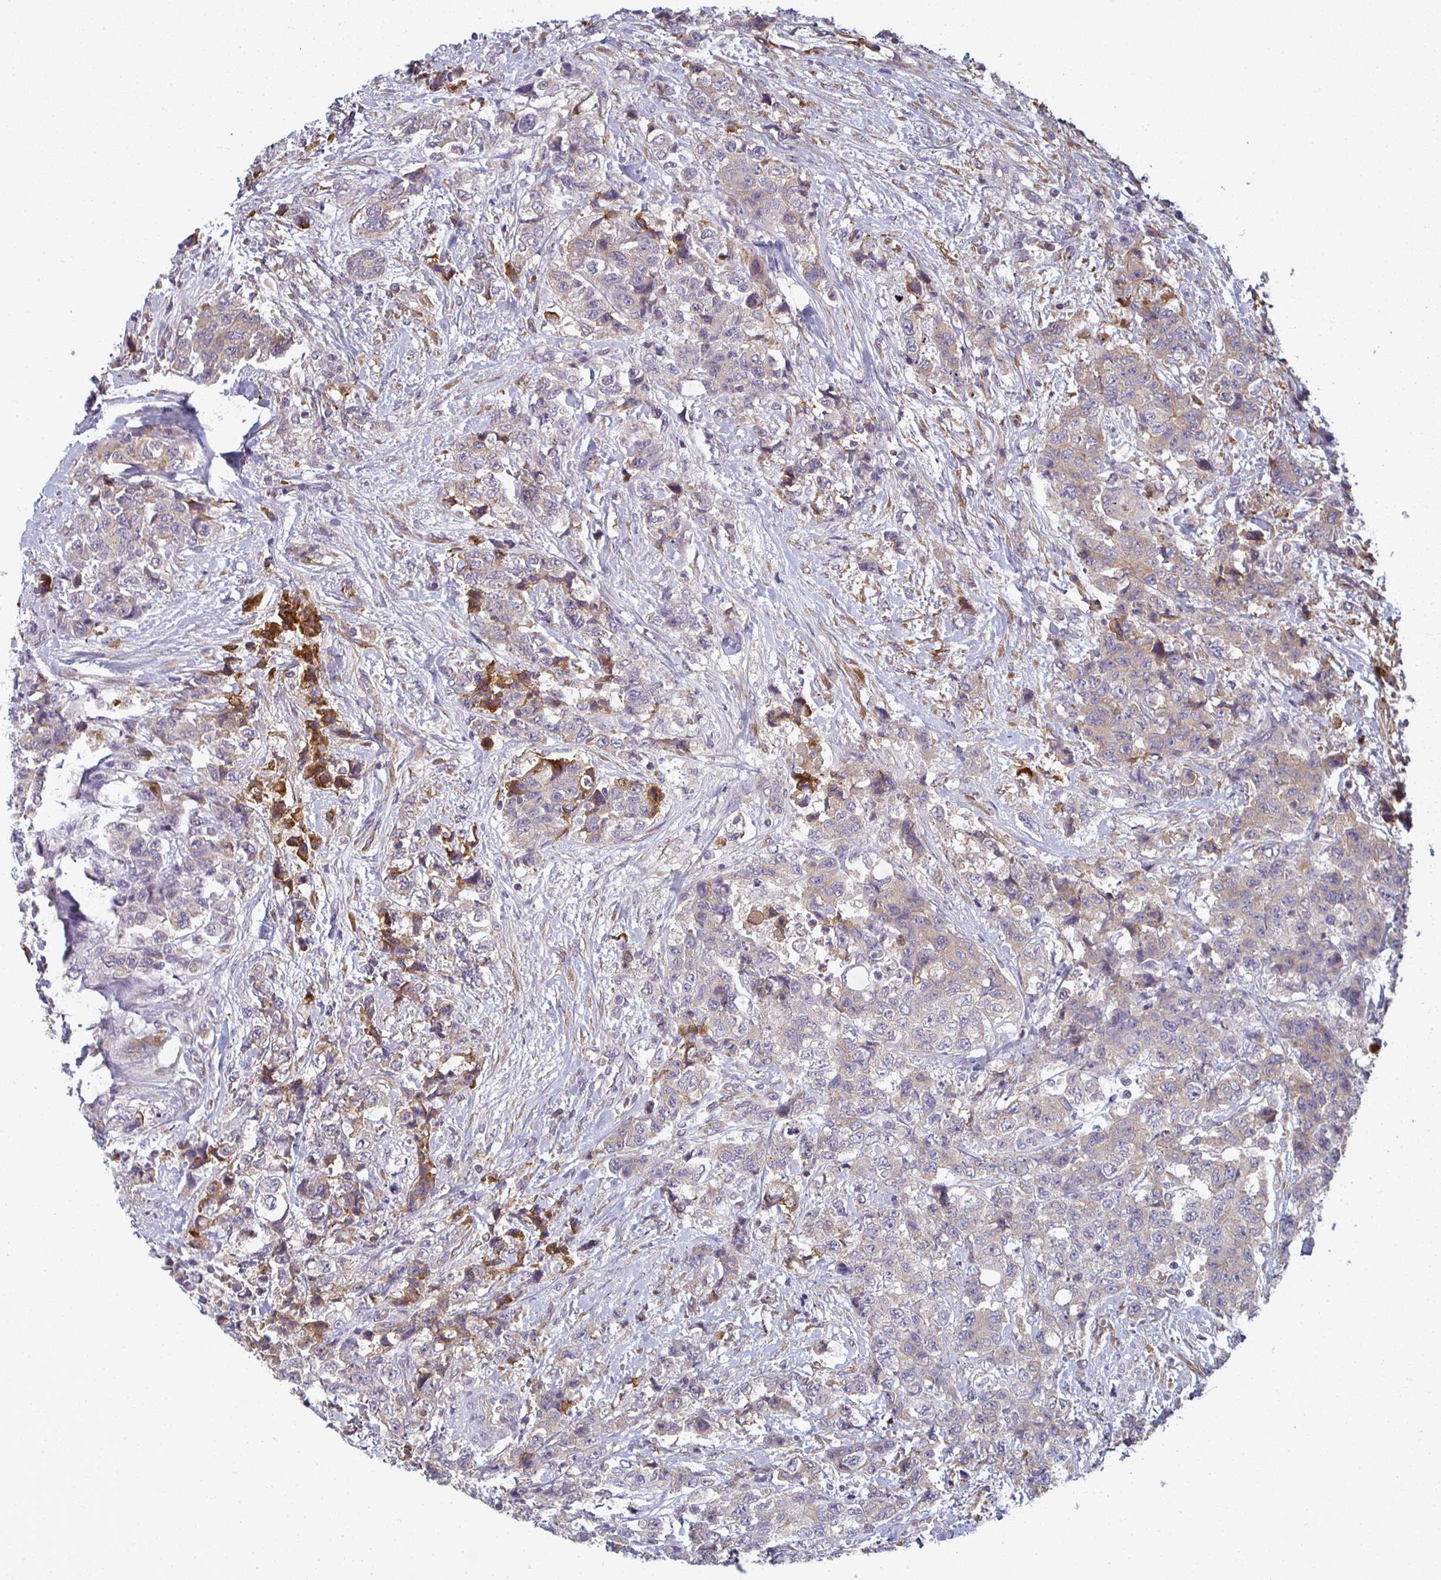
{"staining": {"intensity": "moderate", "quantity": "<25%", "location": "cytoplasmic/membranous"}, "tissue": "urothelial cancer", "cell_type": "Tumor cells", "image_type": "cancer", "snomed": [{"axis": "morphology", "description": "Urothelial carcinoma, High grade"}, {"axis": "topography", "description": "Urinary bladder"}], "caption": "Human urothelial cancer stained with a brown dye displays moderate cytoplasmic/membranous positive staining in about <25% of tumor cells.", "gene": "CTHRC1", "patient": {"sex": "female", "age": 78}}